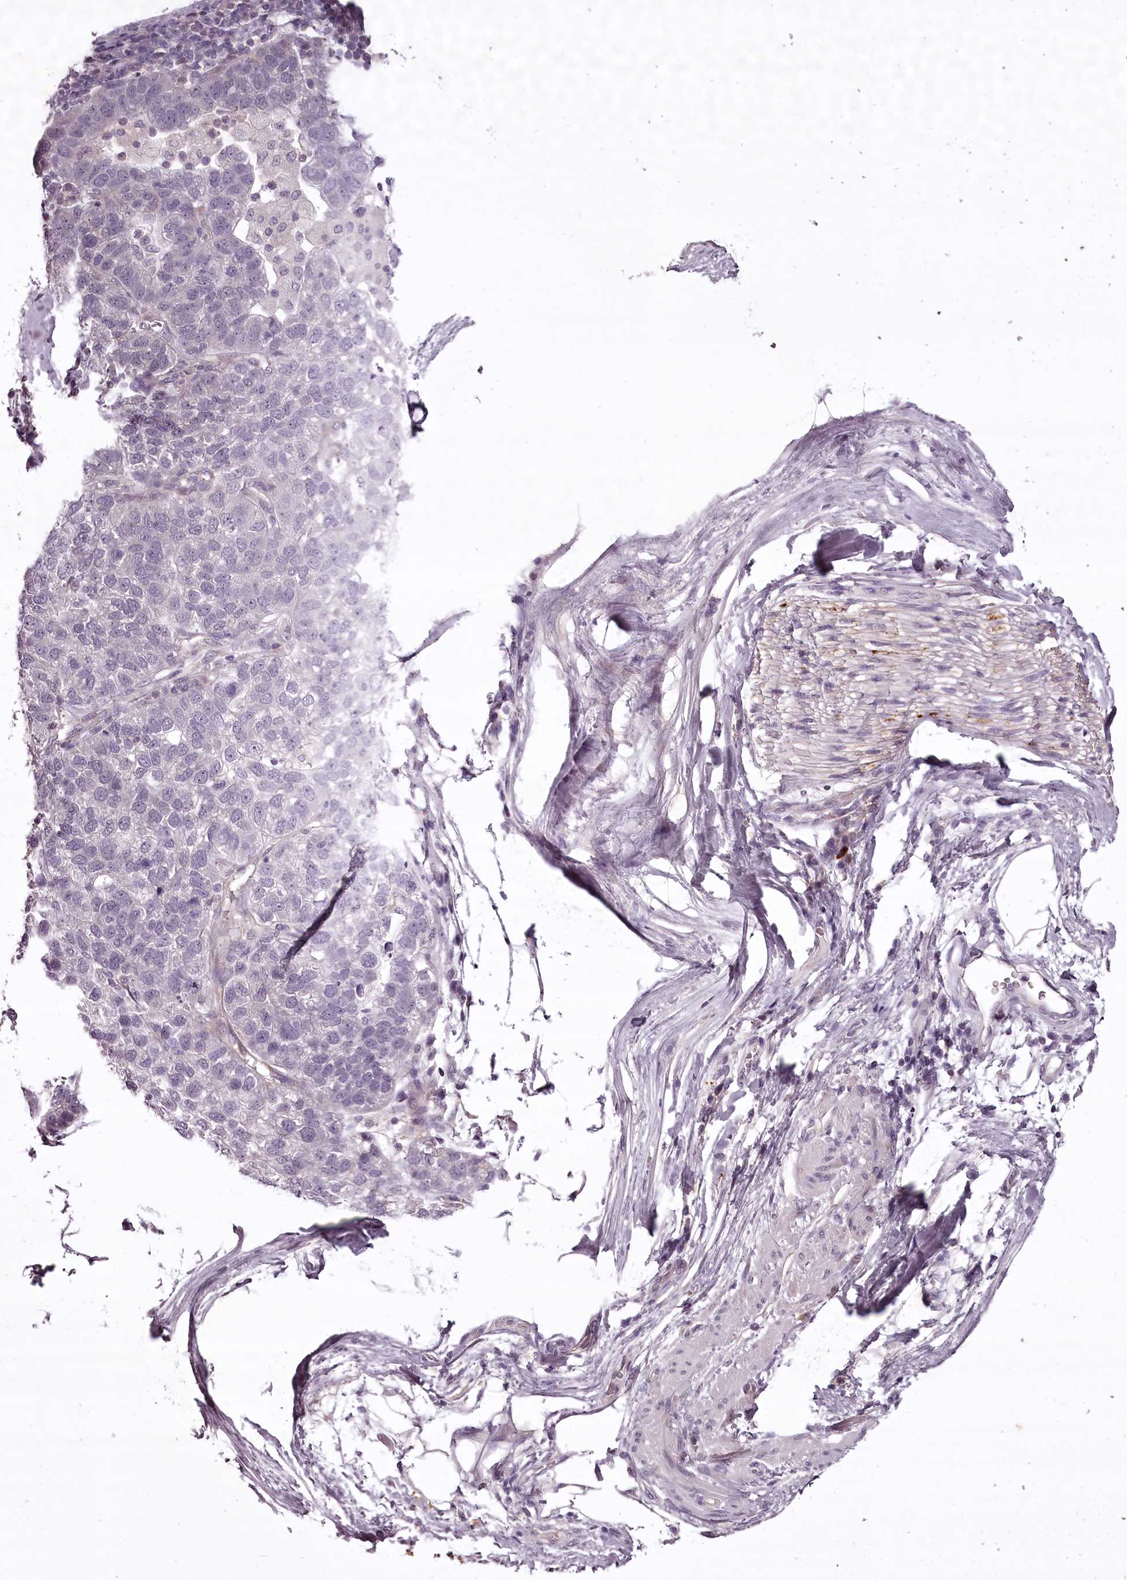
{"staining": {"intensity": "negative", "quantity": "none", "location": "none"}, "tissue": "pancreatic cancer", "cell_type": "Tumor cells", "image_type": "cancer", "snomed": [{"axis": "morphology", "description": "Adenocarcinoma, NOS"}, {"axis": "topography", "description": "Pancreas"}], "caption": "Immunohistochemical staining of pancreatic cancer shows no significant staining in tumor cells. (DAB (3,3'-diaminobenzidine) immunohistochemistry with hematoxylin counter stain).", "gene": "CCDC92", "patient": {"sex": "female", "age": 61}}